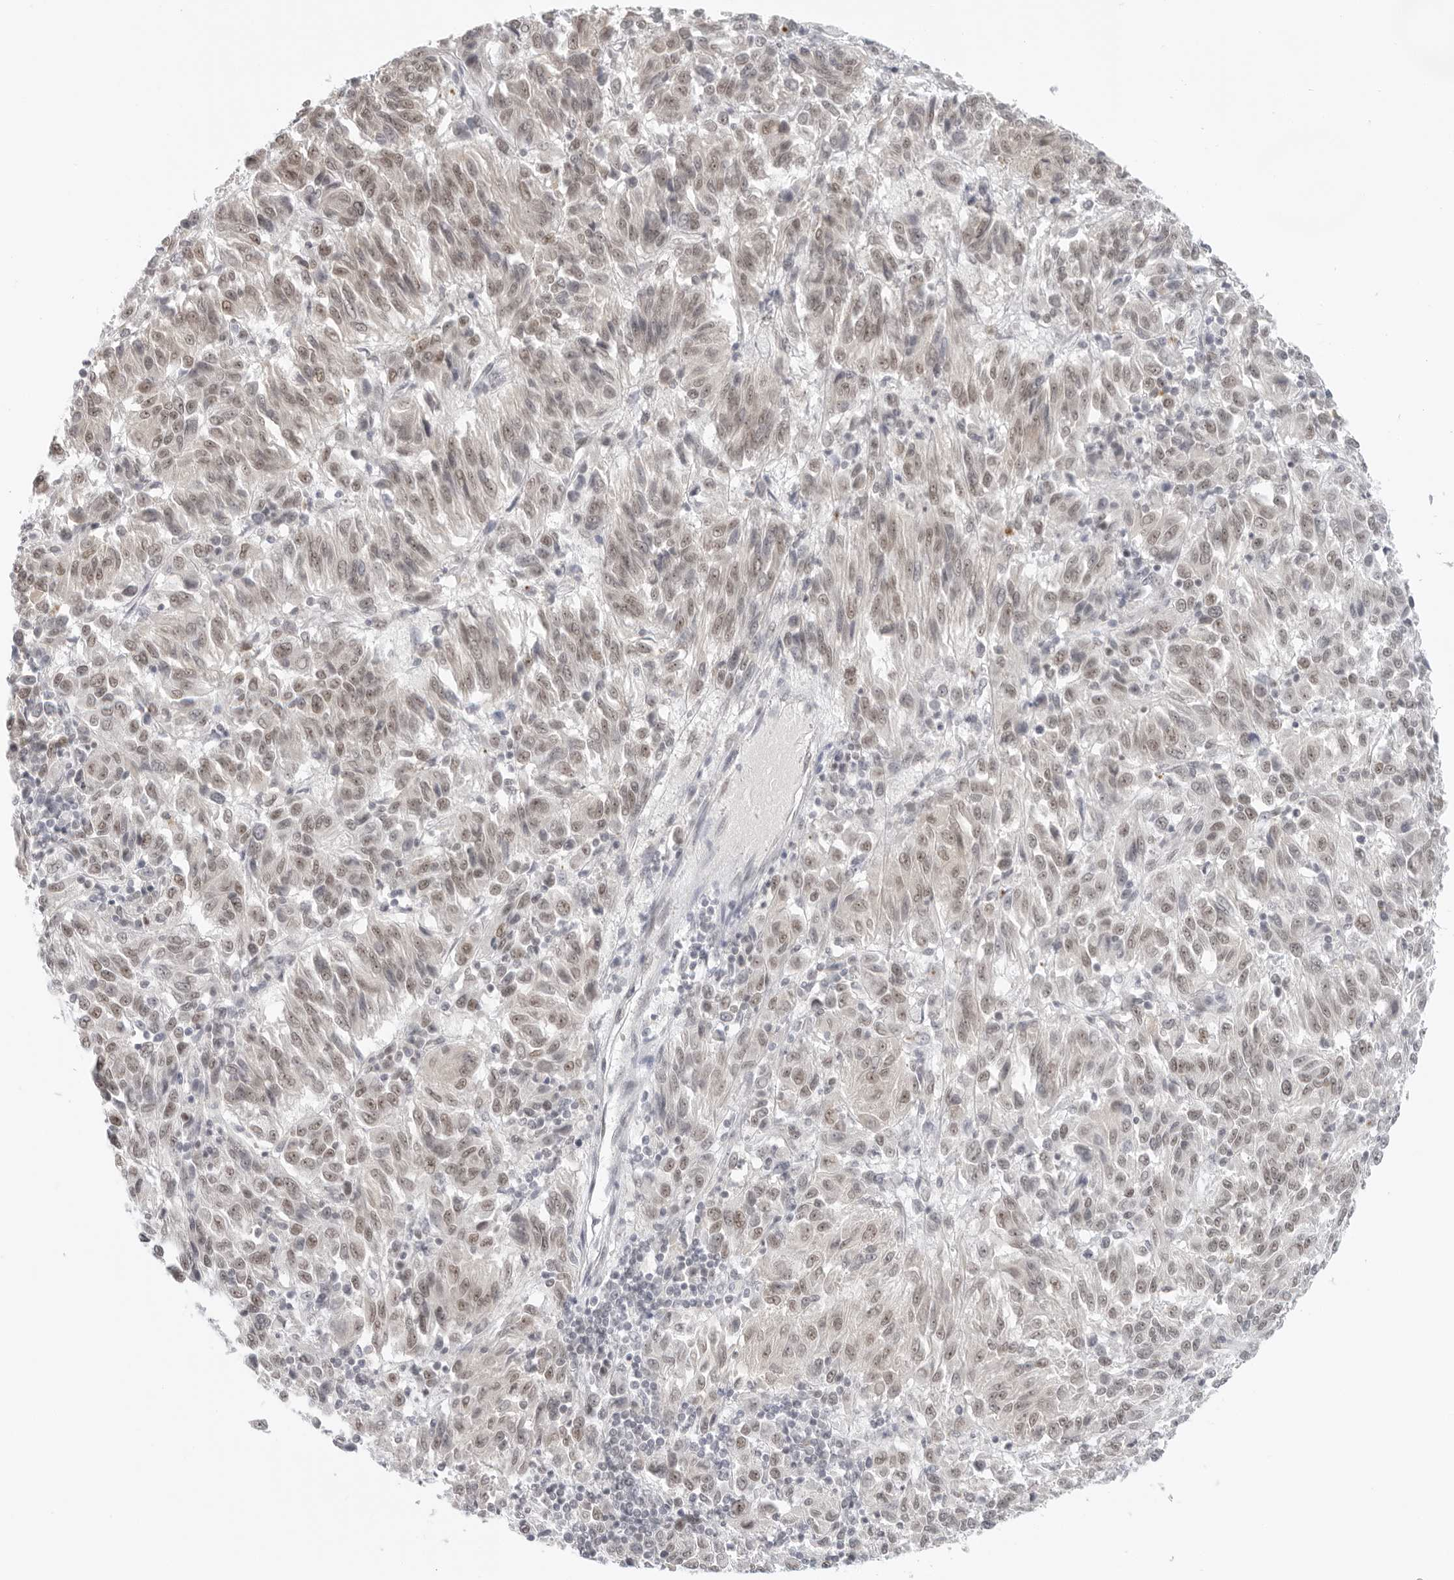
{"staining": {"intensity": "weak", "quantity": ">75%", "location": "nuclear"}, "tissue": "melanoma", "cell_type": "Tumor cells", "image_type": "cancer", "snomed": [{"axis": "morphology", "description": "Malignant melanoma, Metastatic site"}, {"axis": "topography", "description": "Lung"}], "caption": "Weak nuclear expression is identified in about >75% of tumor cells in melanoma.", "gene": "FOXK2", "patient": {"sex": "male", "age": 64}}